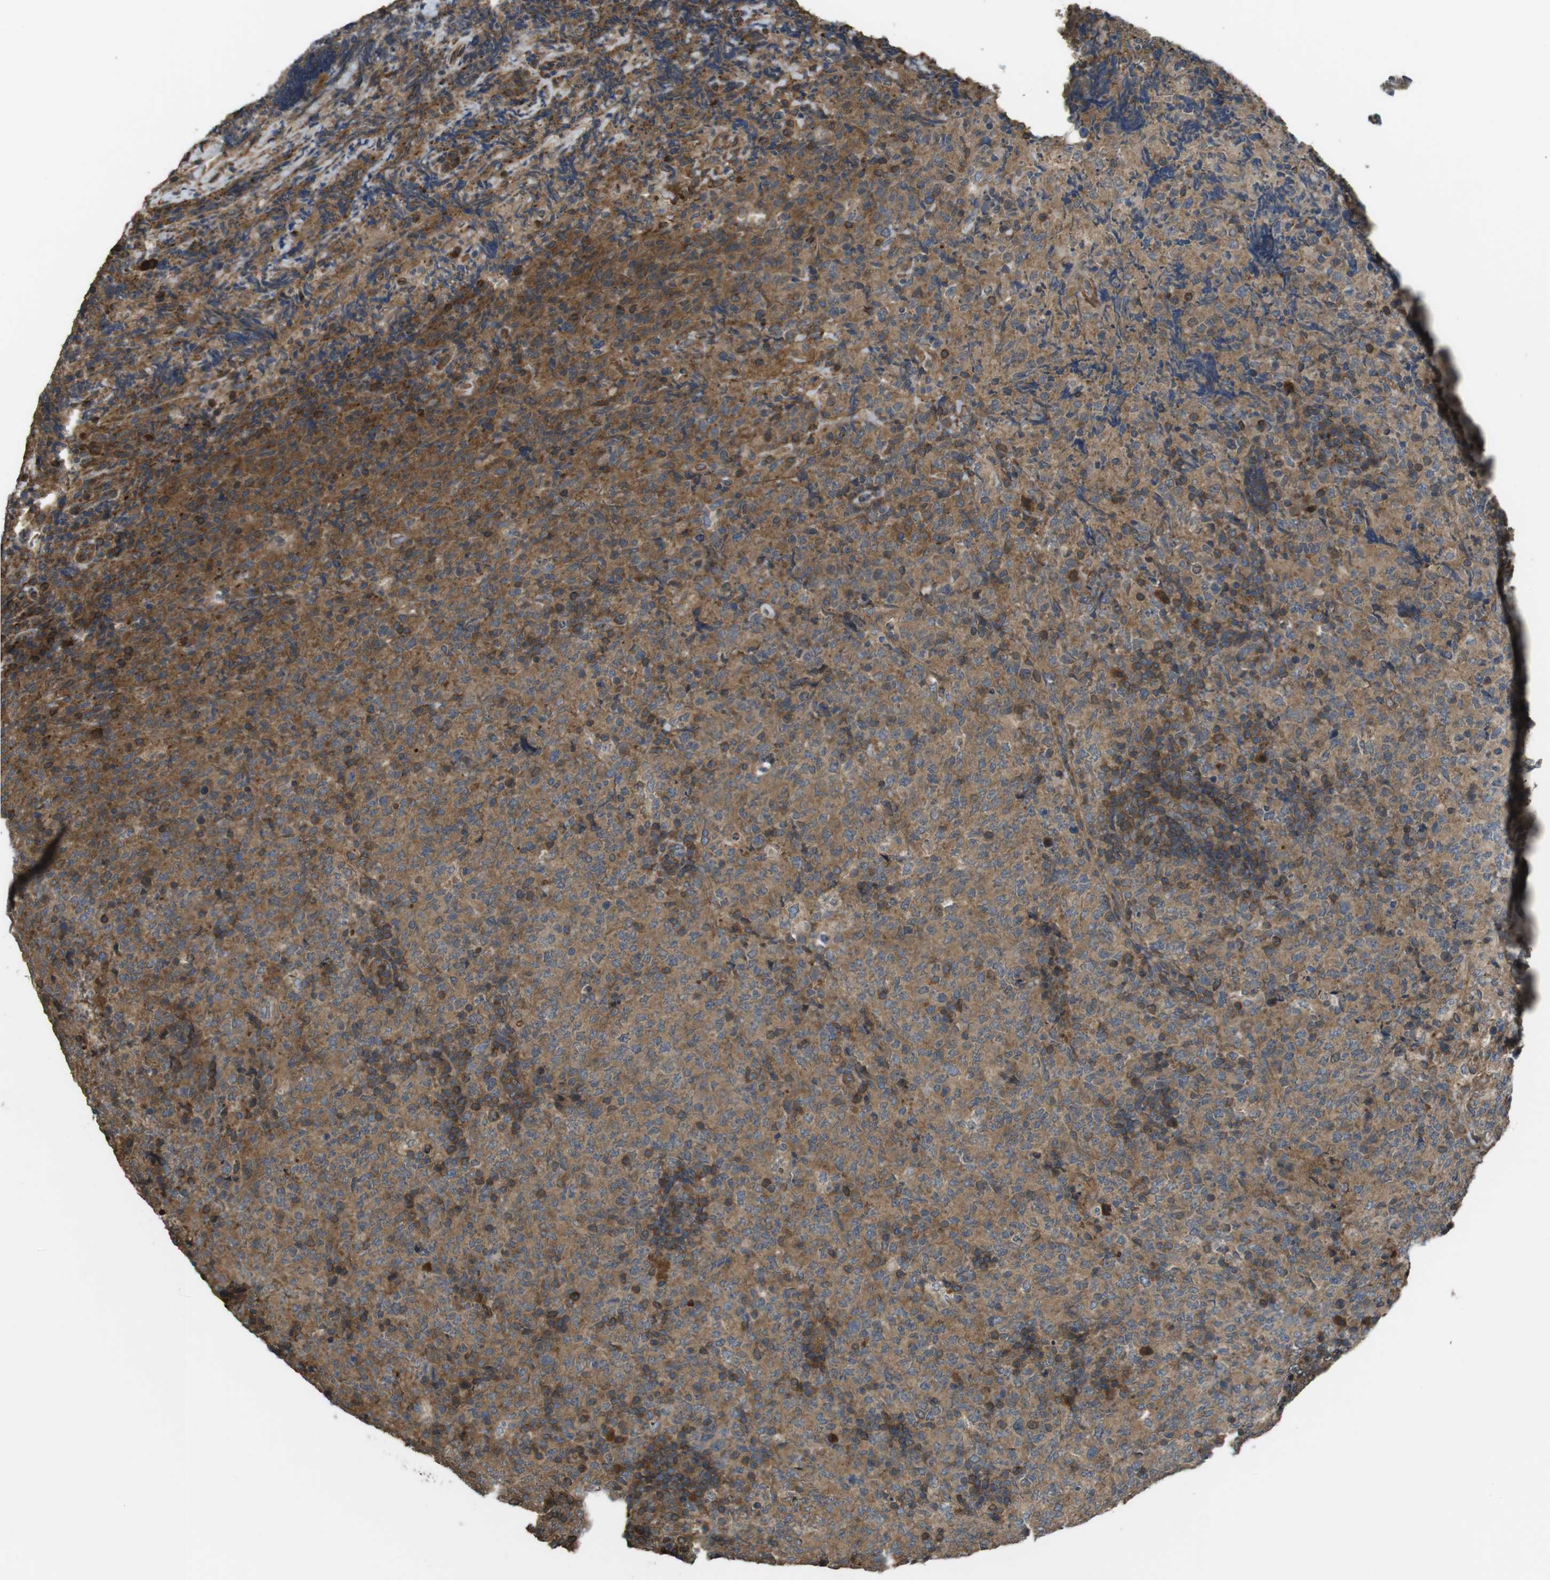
{"staining": {"intensity": "strong", "quantity": ">75%", "location": "cytoplasmic/membranous"}, "tissue": "lymphoma", "cell_type": "Tumor cells", "image_type": "cancer", "snomed": [{"axis": "morphology", "description": "Malignant lymphoma, non-Hodgkin's type, High grade"}, {"axis": "topography", "description": "Tonsil"}], "caption": "Immunohistochemistry staining of lymphoma, which demonstrates high levels of strong cytoplasmic/membranous positivity in approximately >75% of tumor cells indicating strong cytoplasmic/membranous protein positivity. The staining was performed using DAB (brown) for protein detection and nuclei were counterstained in hematoxylin (blue).", "gene": "ARHGDIA", "patient": {"sex": "female", "age": 36}}